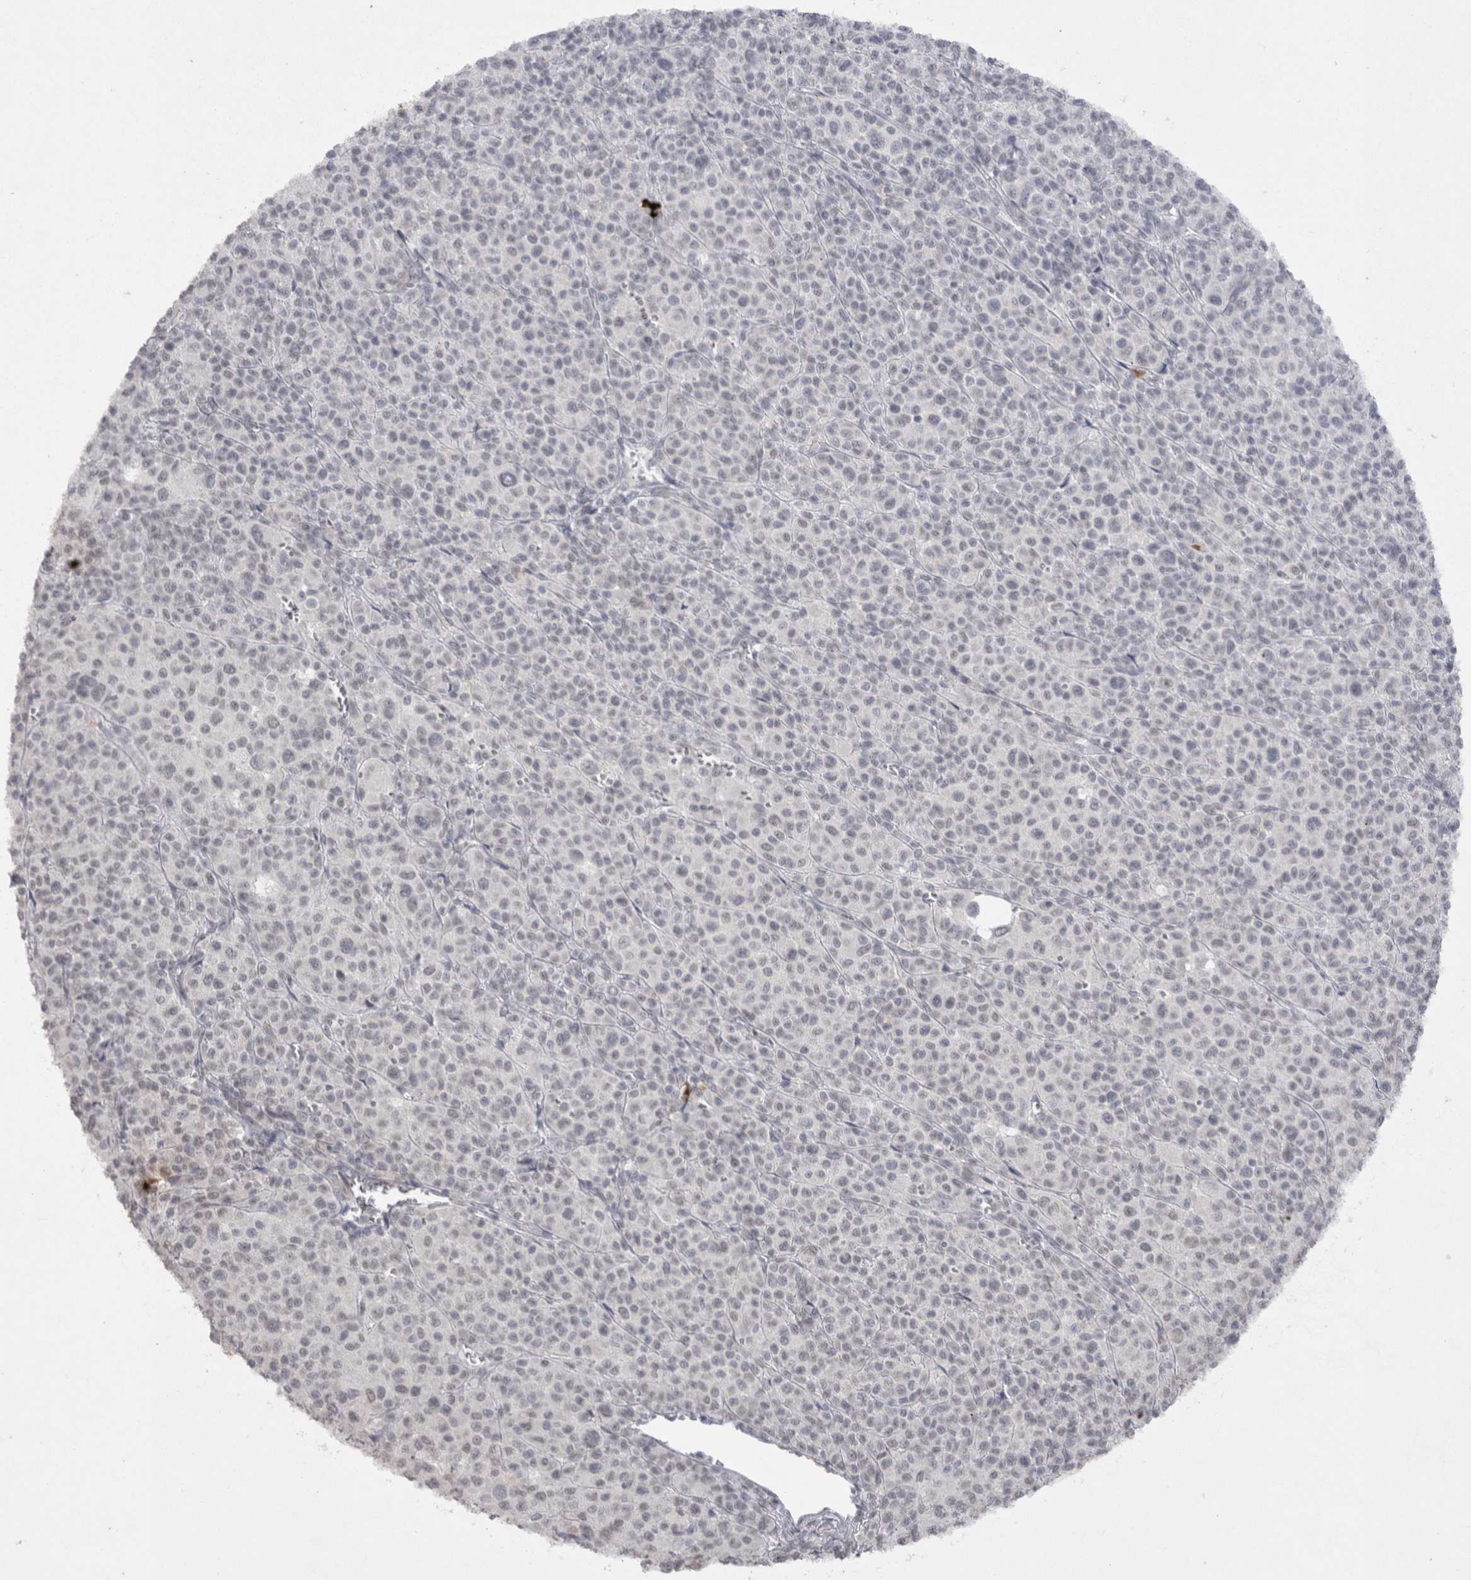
{"staining": {"intensity": "negative", "quantity": "none", "location": "none"}, "tissue": "melanoma", "cell_type": "Tumor cells", "image_type": "cancer", "snomed": [{"axis": "morphology", "description": "Malignant melanoma, Metastatic site"}, {"axis": "topography", "description": "Skin"}], "caption": "A photomicrograph of melanoma stained for a protein exhibits no brown staining in tumor cells.", "gene": "DDX4", "patient": {"sex": "female", "age": 74}}